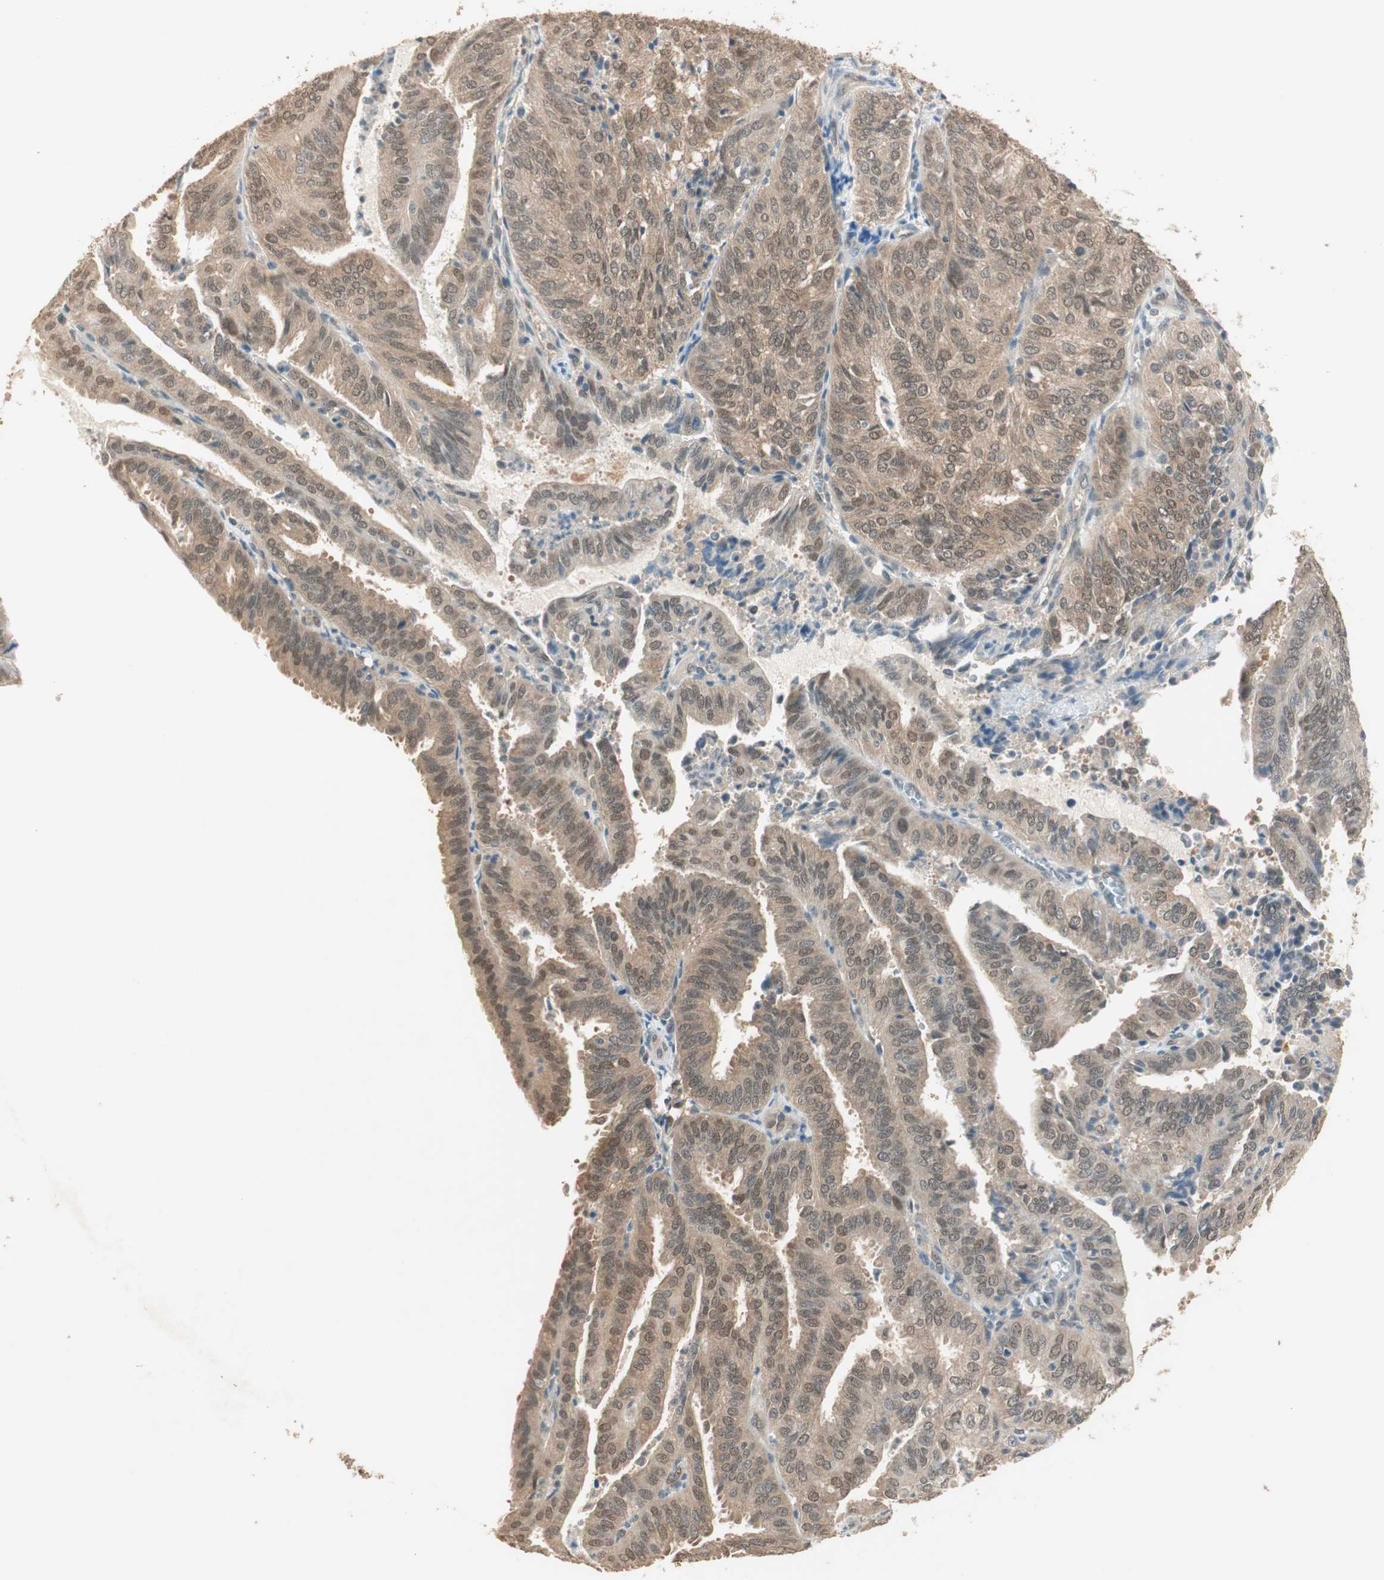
{"staining": {"intensity": "weak", "quantity": ">75%", "location": "cytoplasmic/membranous"}, "tissue": "endometrial cancer", "cell_type": "Tumor cells", "image_type": "cancer", "snomed": [{"axis": "morphology", "description": "Adenocarcinoma, NOS"}, {"axis": "topography", "description": "Uterus"}], "caption": "High-magnification brightfield microscopy of adenocarcinoma (endometrial) stained with DAB (3,3'-diaminobenzidine) (brown) and counterstained with hematoxylin (blue). tumor cells exhibit weak cytoplasmic/membranous positivity is seen in approximately>75% of cells.", "gene": "USP5", "patient": {"sex": "female", "age": 60}}